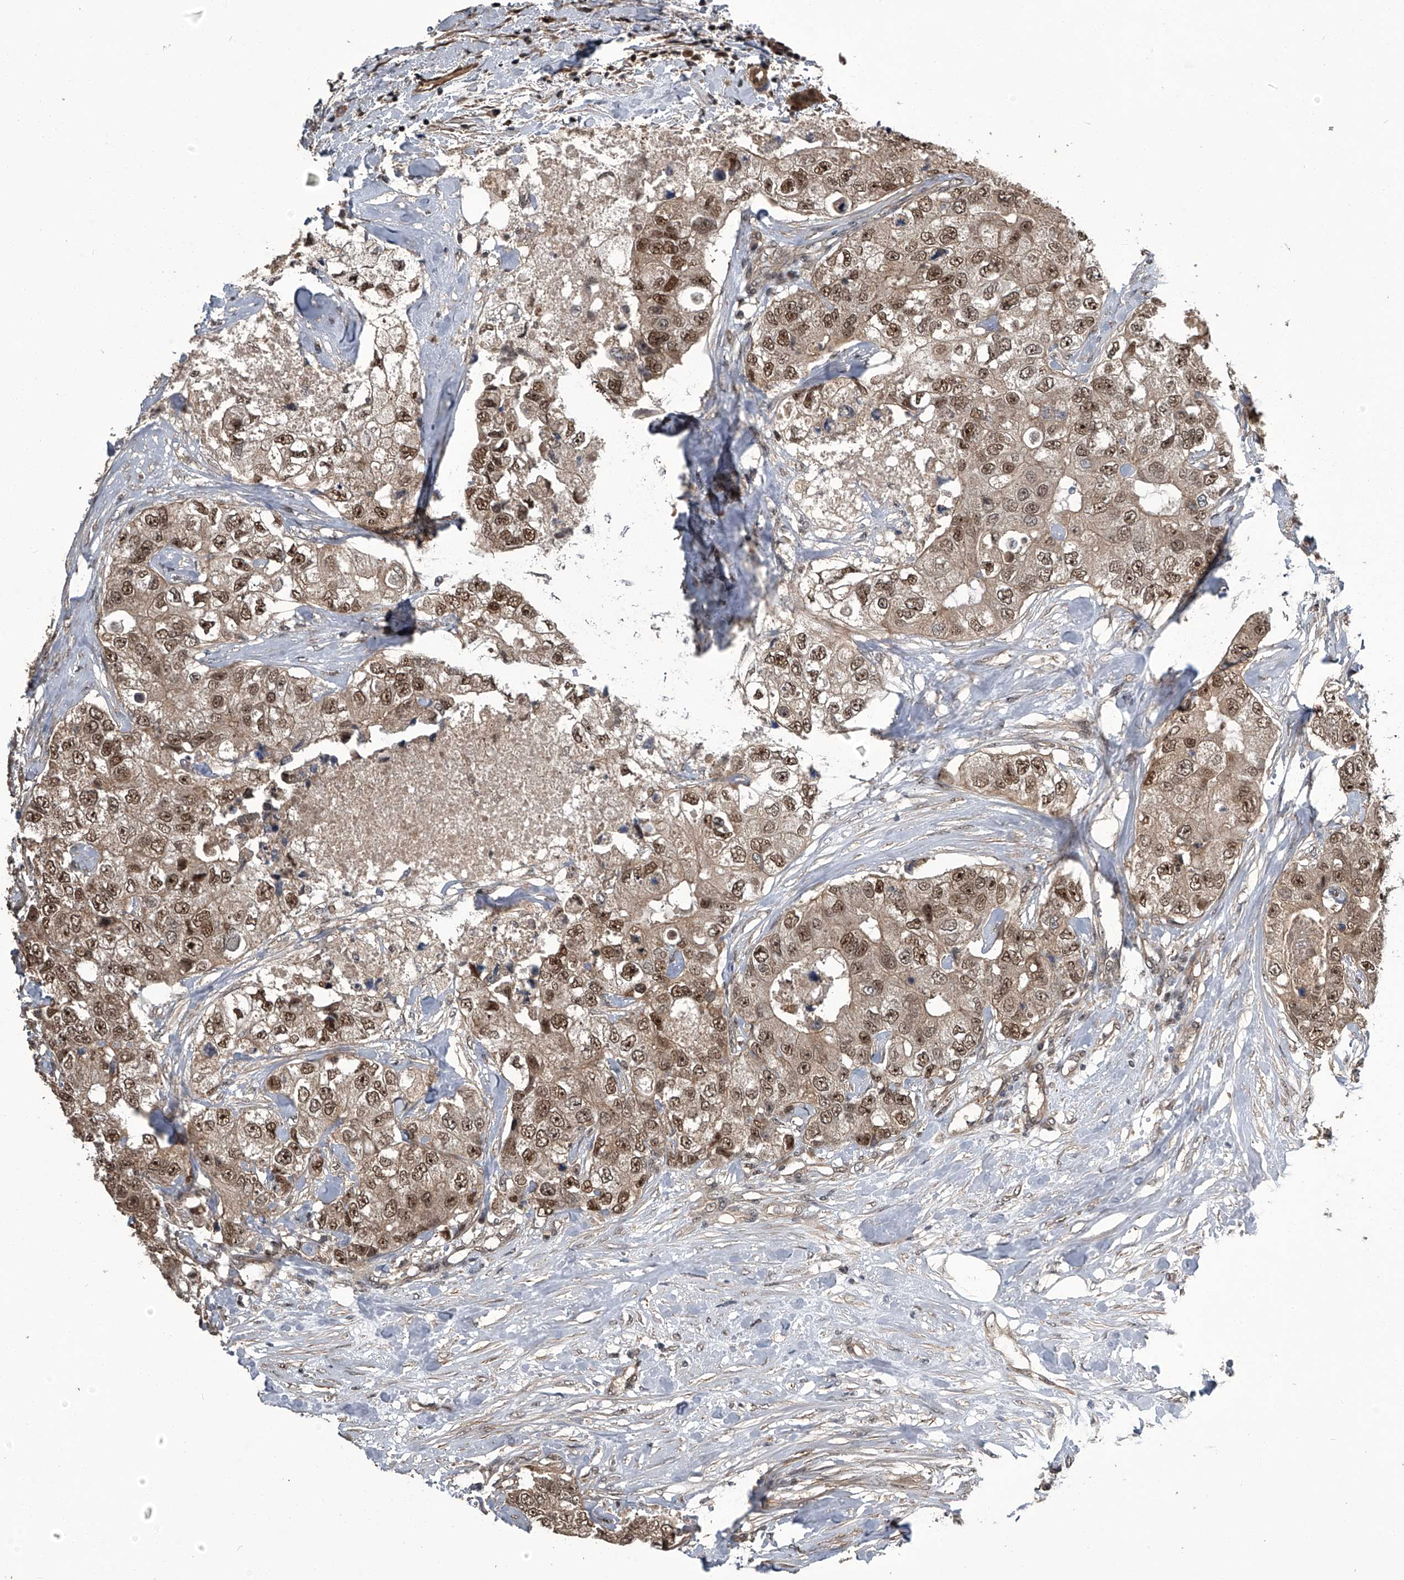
{"staining": {"intensity": "moderate", "quantity": ">75%", "location": "cytoplasmic/membranous,nuclear"}, "tissue": "breast cancer", "cell_type": "Tumor cells", "image_type": "cancer", "snomed": [{"axis": "morphology", "description": "Duct carcinoma"}, {"axis": "topography", "description": "Breast"}], "caption": "IHC of human infiltrating ductal carcinoma (breast) shows medium levels of moderate cytoplasmic/membranous and nuclear positivity in about >75% of tumor cells. (DAB (3,3'-diaminobenzidine) IHC with brightfield microscopy, high magnification).", "gene": "SLC12A8", "patient": {"sex": "female", "age": 62}}